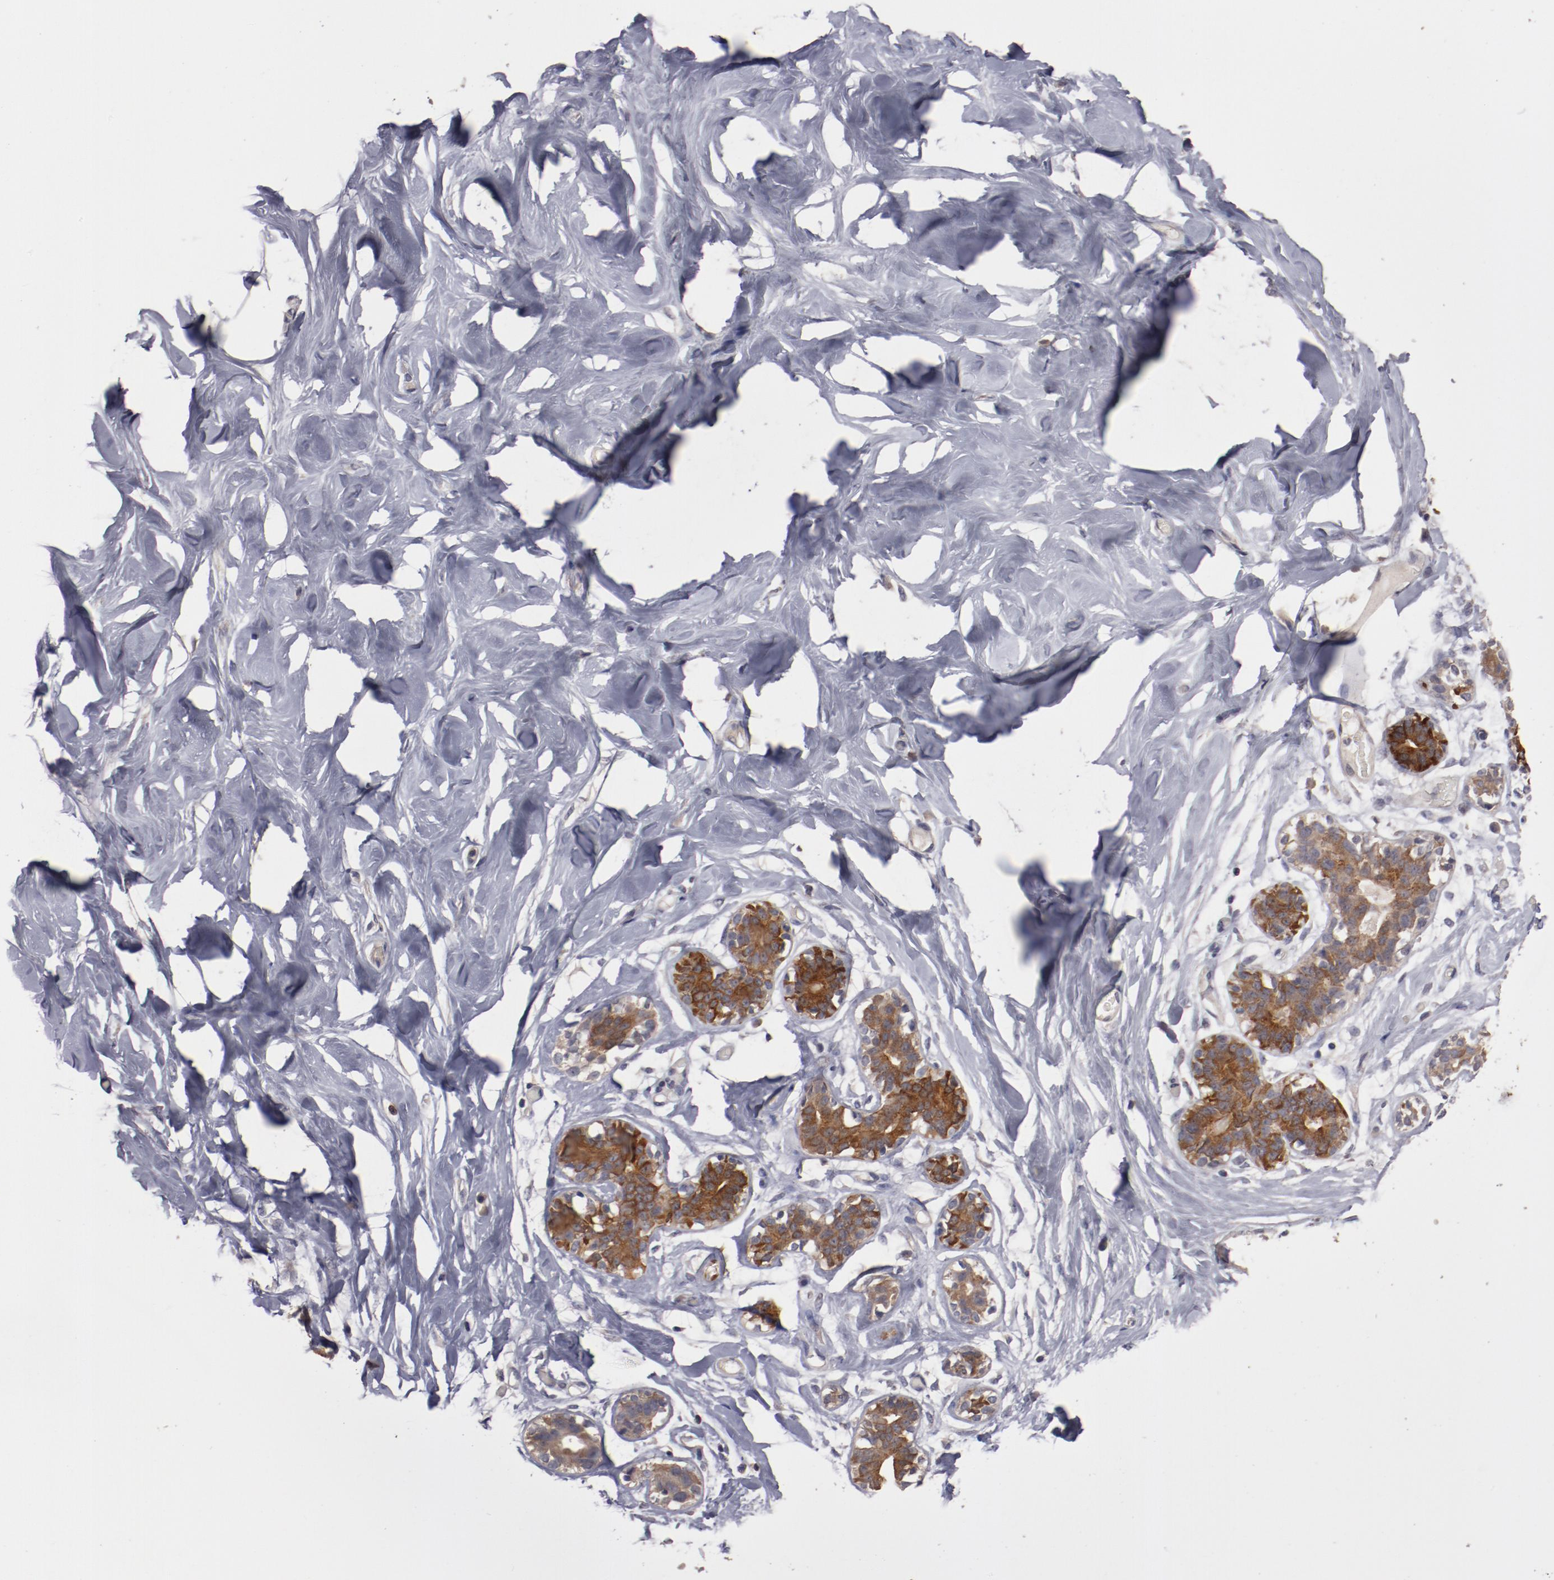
{"staining": {"intensity": "negative", "quantity": "none", "location": "none"}, "tissue": "breast", "cell_type": "Adipocytes", "image_type": "normal", "snomed": [{"axis": "morphology", "description": "Normal tissue, NOS"}, {"axis": "topography", "description": "Breast"}, {"axis": "topography", "description": "Soft tissue"}], "caption": "Immunohistochemistry of benign breast demonstrates no staining in adipocytes. The staining was performed using DAB to visualize the protein expression in brown, while the nuclei were stained in blue with hematoxylin (Magnification: 20x).", "gene": "LRRC75B", "patient": {"sex": "female", "age": 25}}